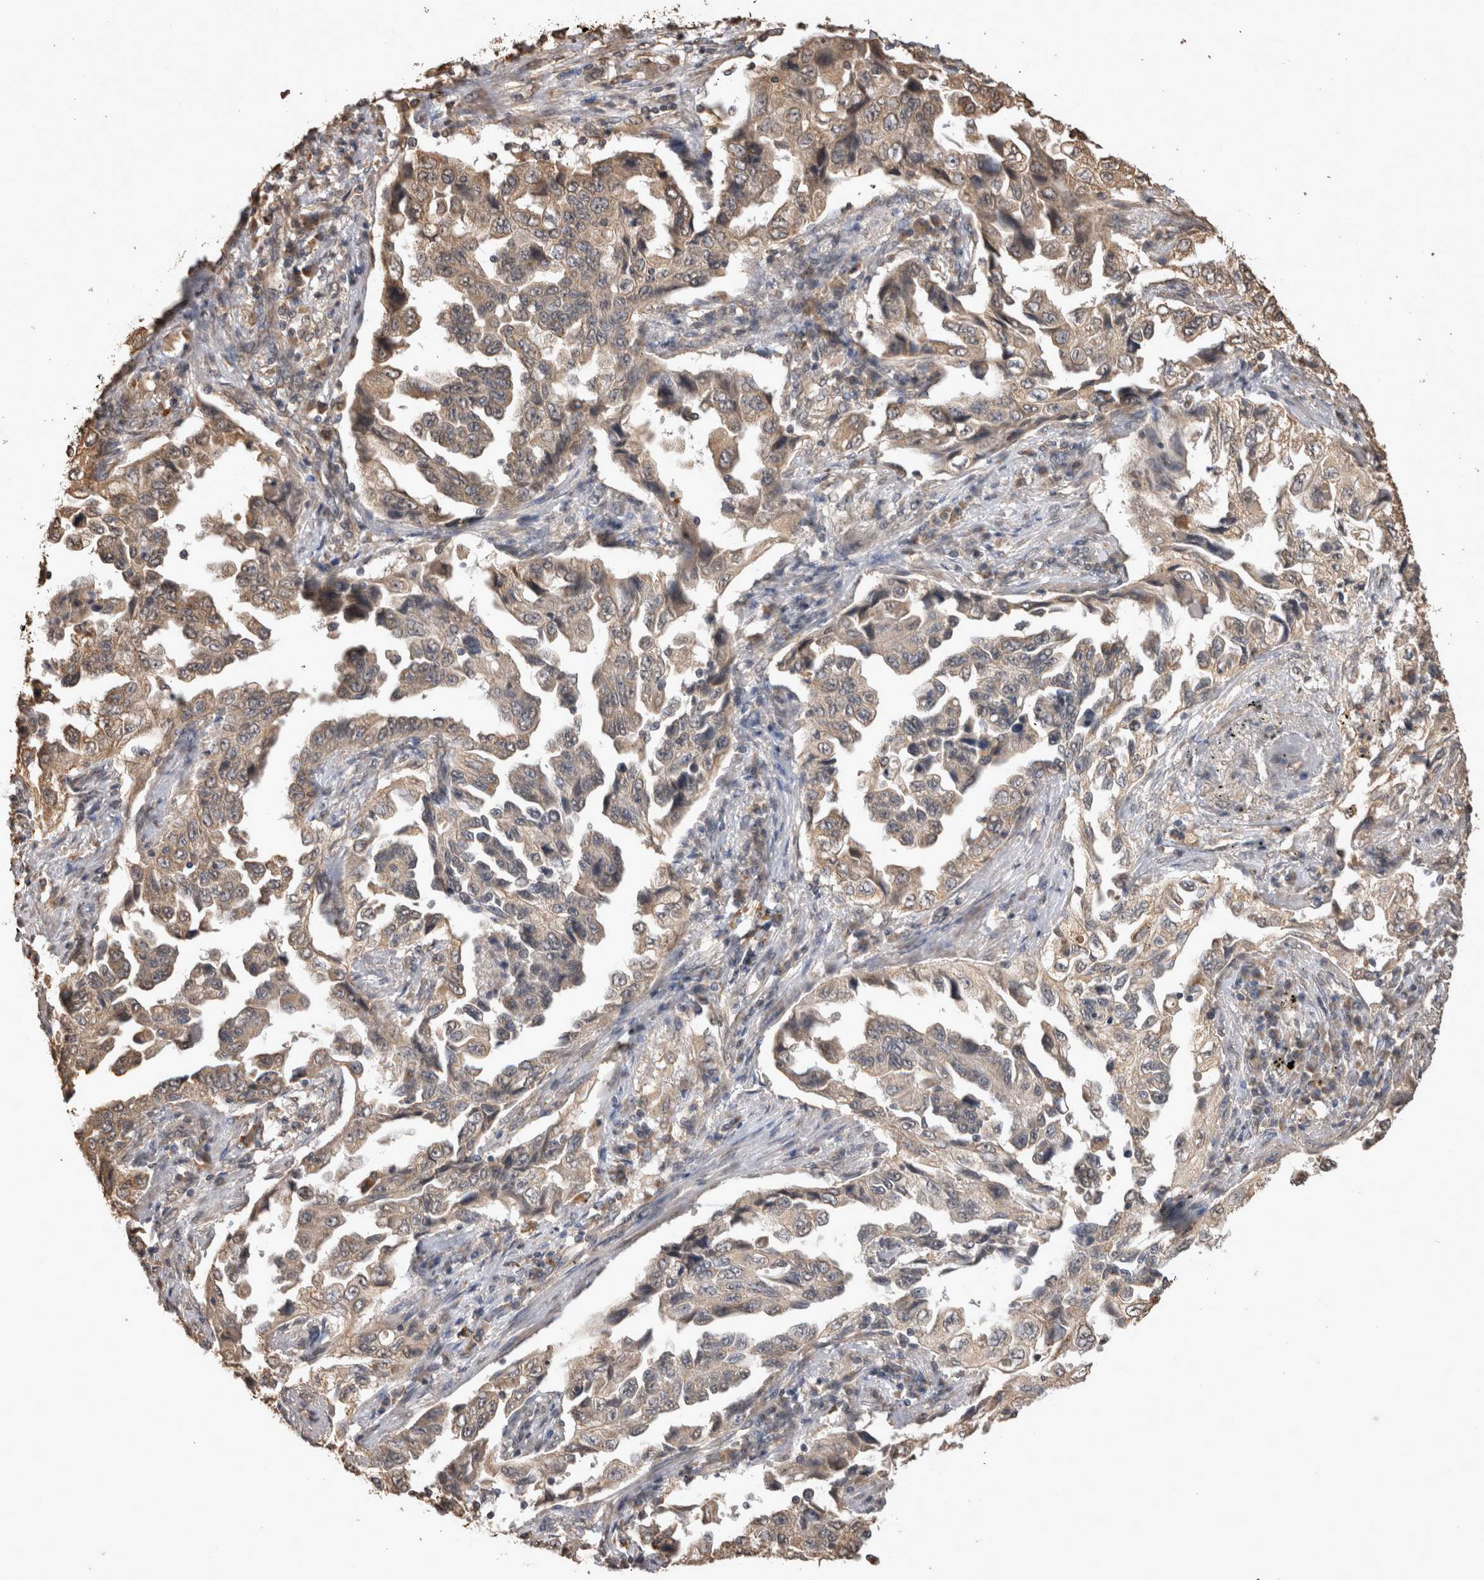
{"staining": {"intensity": "weak", "quantity": ">75%", "location": "cytoplasmic/membranous"}, "tissue": "lung cancer", "cell_type": "Tumor cells", "image_type": "cancer", "snomed": [{"axis": "morphology", "description": "Adenocarcinoma, NOS"}, {"axis": "topography", "description": "Lung"}], "caption": "This image displays lung cancer stained with immunohistochemistry to label a protein in brown. The cytoplasmic/membranous of tumor cells show weak positivity for the protein. Nuclei are counter-stained blue.", "gene": "SOCS5", "patient": {"sex": "female", "age": 51}}